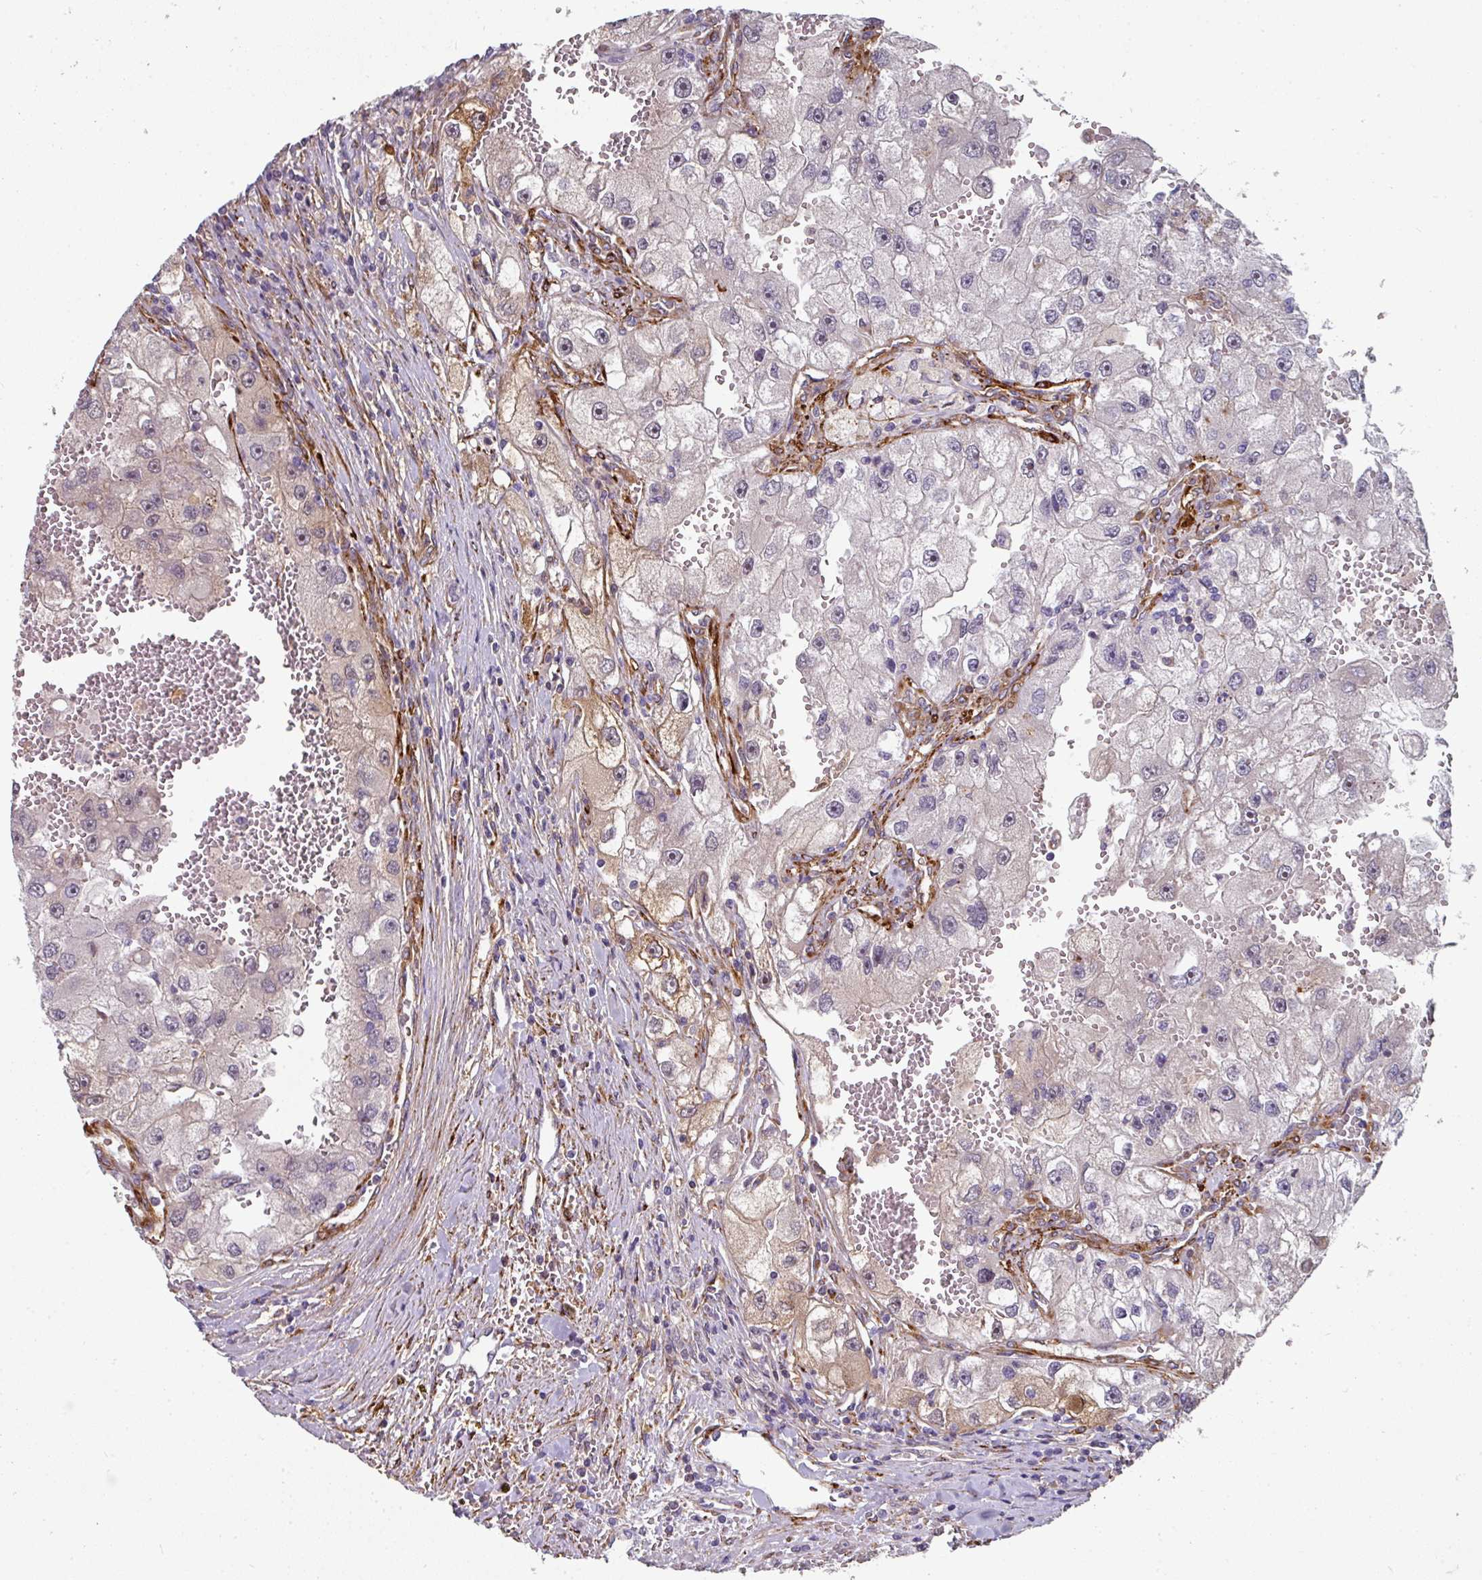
{"staining": {"intensity": "weak", "quantity": "<25%", "location": "cytoplasmic/membranous"}, "tissue": "renal cancer", "cell_type": "Tumor cells", "image_type": "cancer", "snomed": [{"axis": "morphology", "description": "Adenocarcinoma, NOS"}, {"axis": "topography", "description": "Kidney"}], "caption": "IHC photomicrograph of renal cancer stained for a protein (brown), which reveals no positivity in tumor cells.", "gene": "BEND5", "patient": {"sex": "male", "age": 63}}